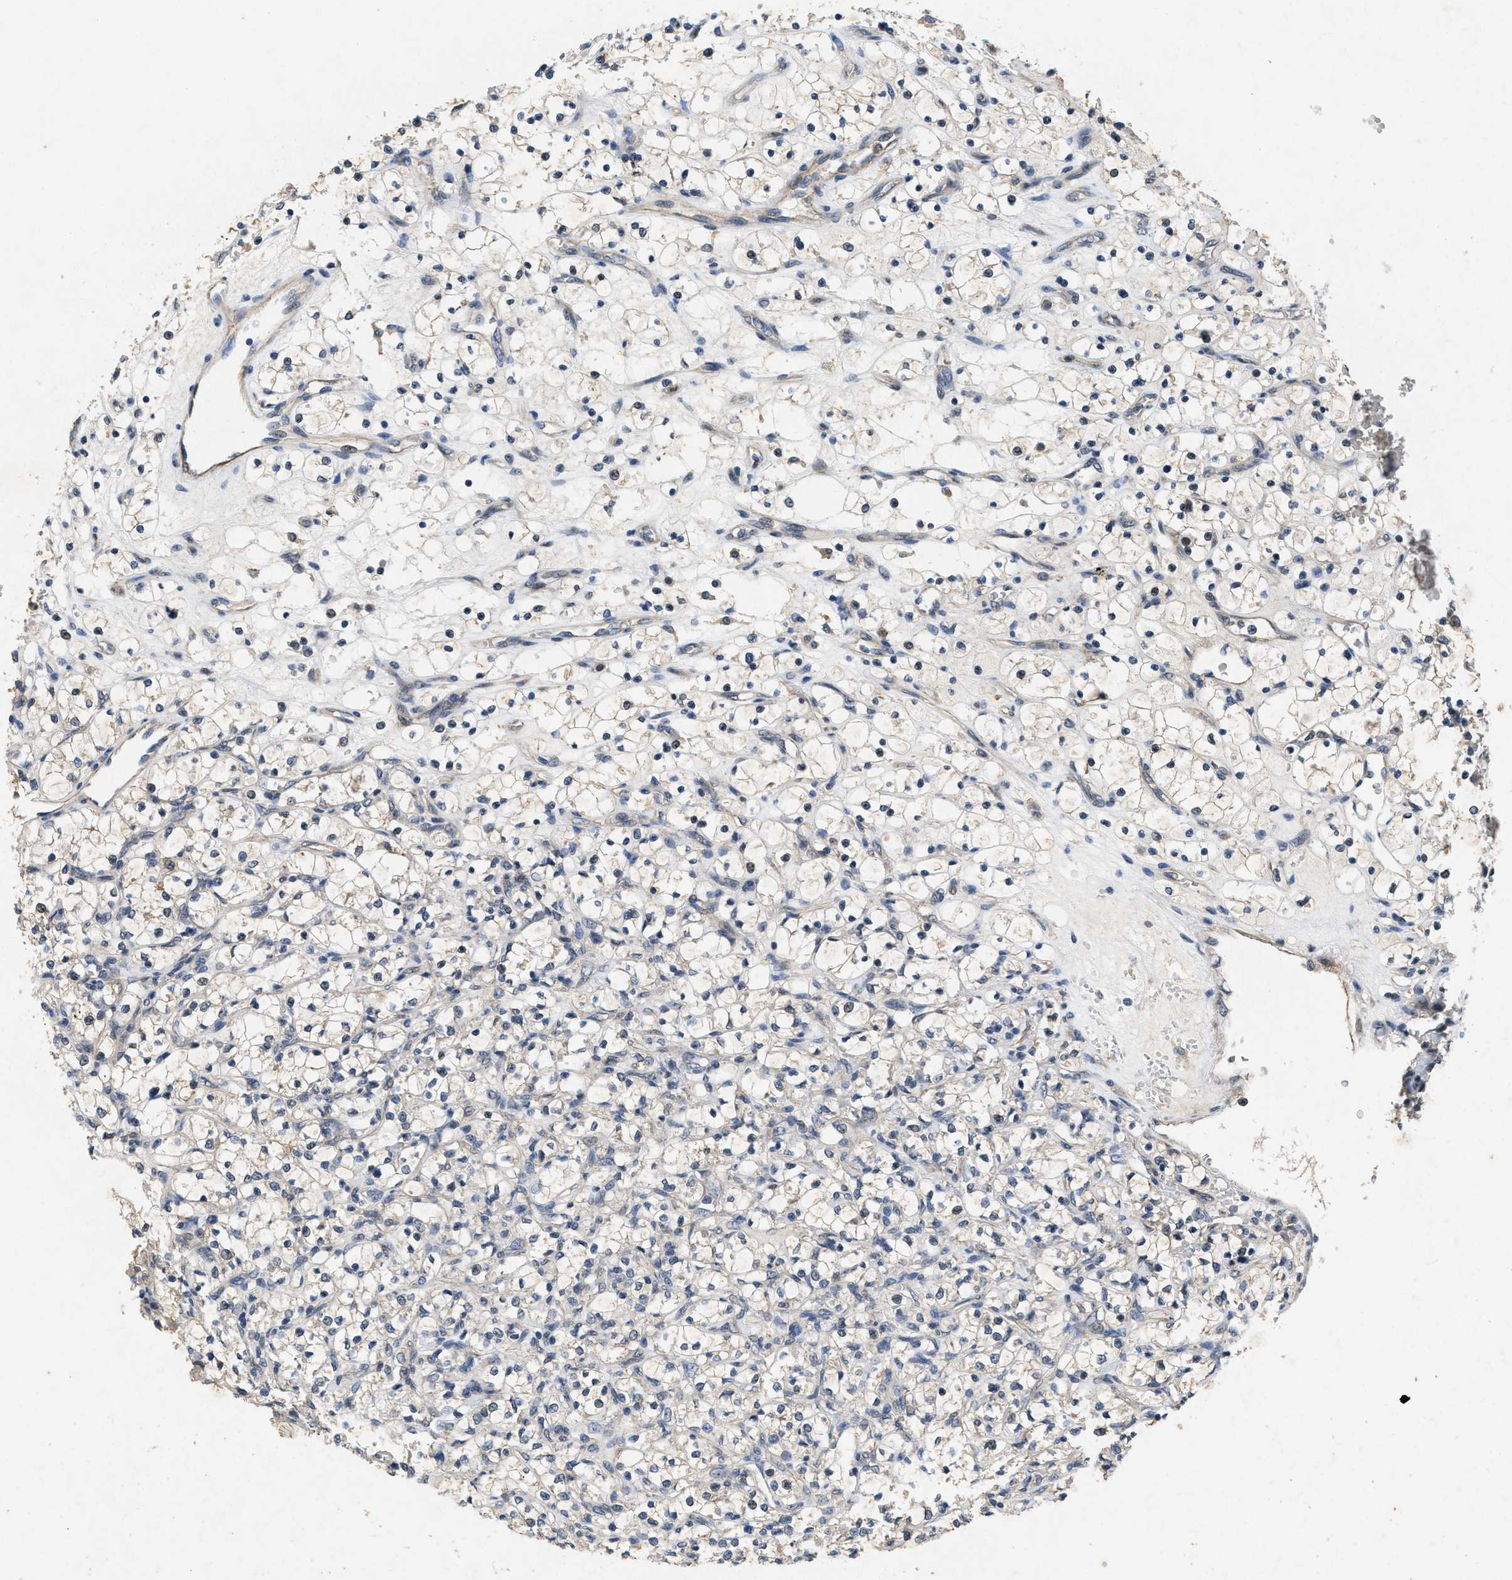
{"staining": {"intensity": "negative", "quantity": "none", "location": "none"}, "tissue": "renal cancer", "cell_type": "Tumor cells", "image_type": "cancer", "snomed": [{"axis": "morphology", "description": "Adenocarcinoma, NOS"}, {"axis": "topography", "description": "Kidney"}], "caption": "DAB immunohistochemical staining of human renal cancer (adenocarcinoma) displays no significant expression in tumor cells.", "gene": "PAPOLG", "patient": {"sex": "female", "age": 69}}